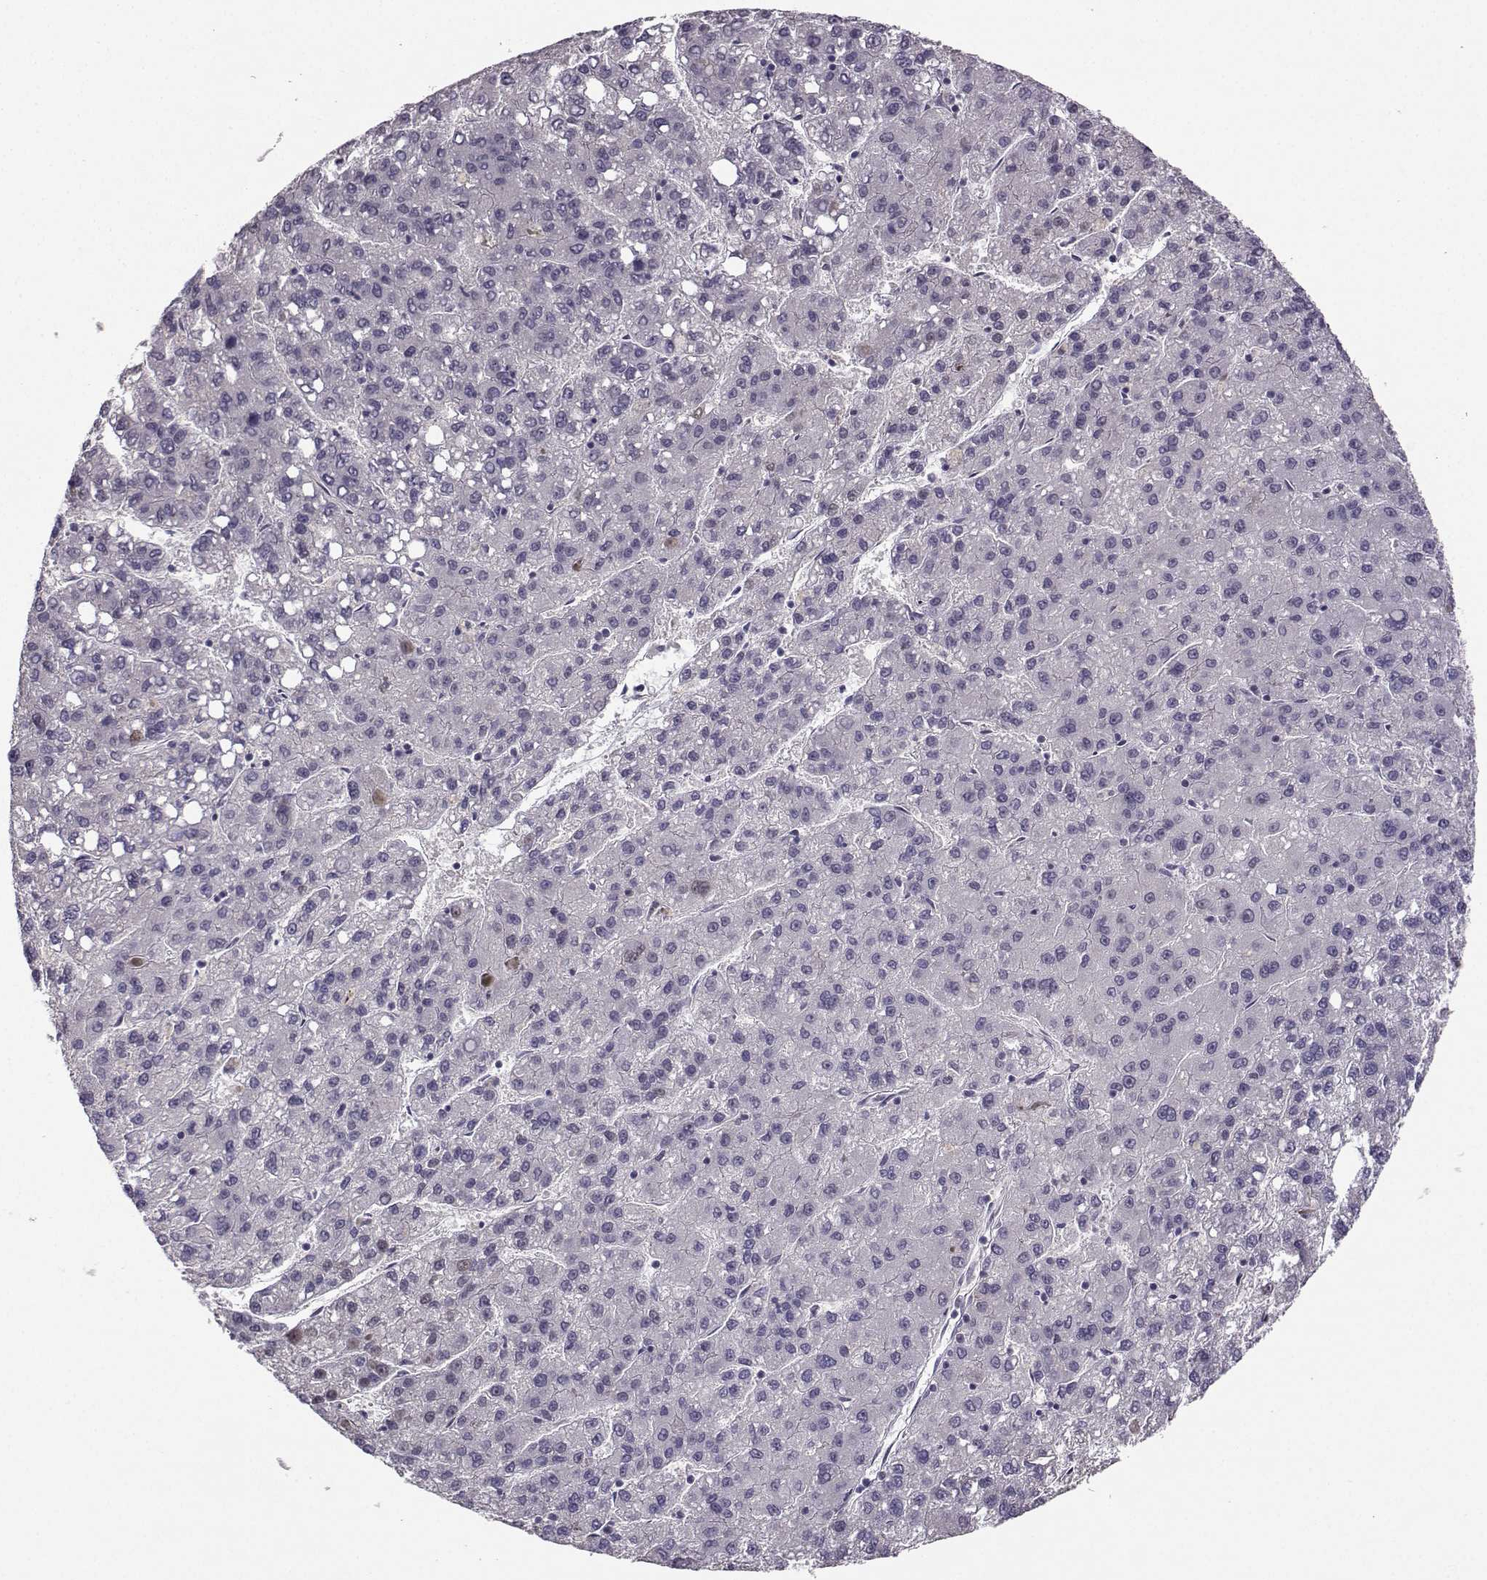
{"staining": {"intensity": "negative", "quantity": "none", "location": "none"}, "tissue": "liver cancer", "cell_type": "Tumor cells", "image_type": "cancer", "snomed": [{"axis": "morphology", "description": "Carcinoma, Hepatocellular, NOS"}, {"axis": "topography", "description": "Liver"}], "caption": "Immunohistochemical staining of human liver cancer exhibits no significant staining in tumor cells.", "gene": "NQO1", "patient": {"sex": "female", "age": 82}}